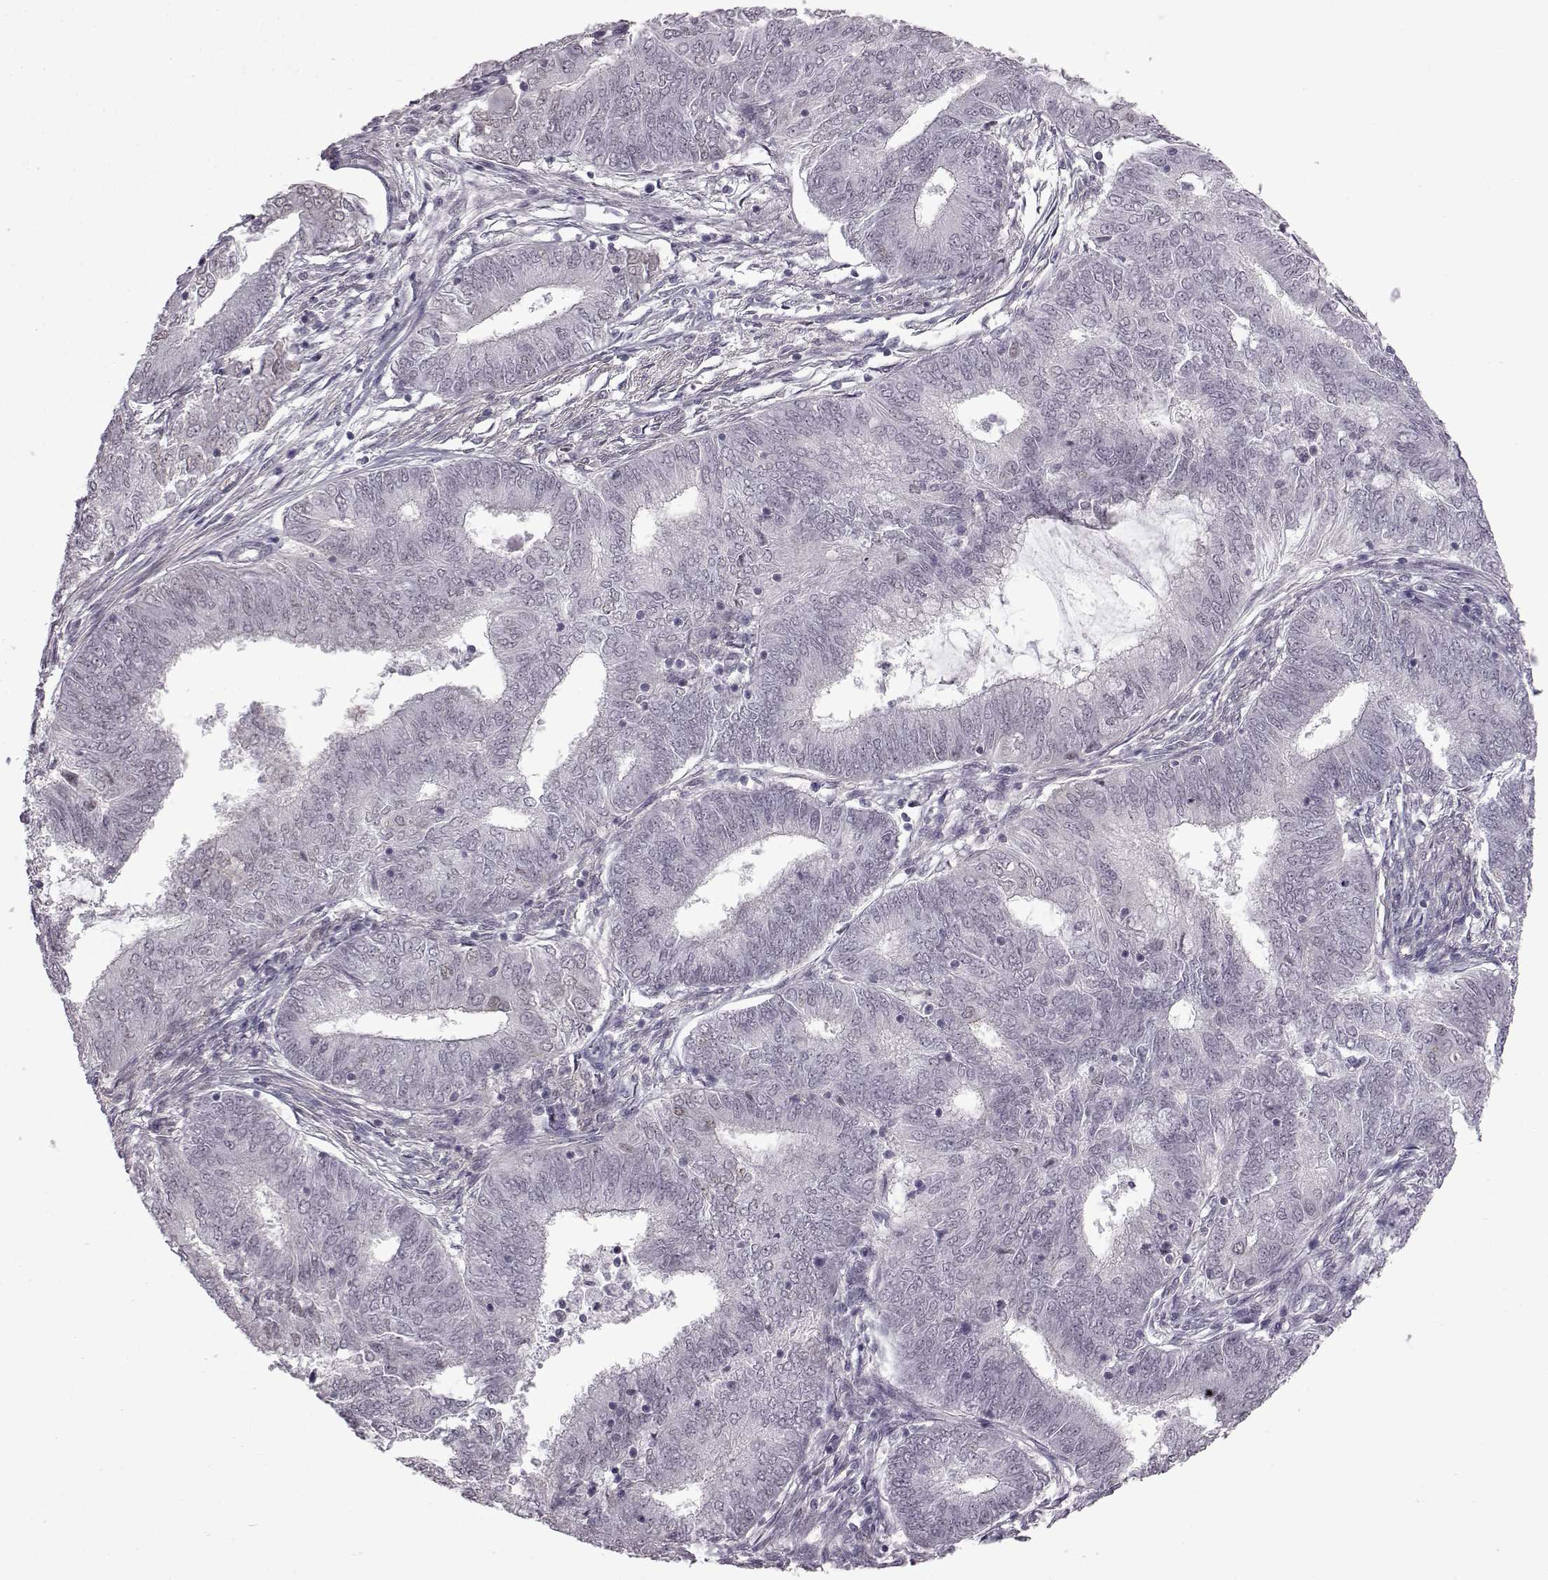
{"staining": {"intensity": "negative", "quantity": "none", "location": "none"}, "tissue": "endometrial cancer", "cell_type": "Tumor cells", "image_type": "cancer", "snomed": [{"axis": "morphology", "description": "Adenocarcinoma, NOS"}, {"axis": "topography", "description": "Endometrium"}], "caption": "The immunohistochemistry histopathology image has no significant positivity in tumor cells of endometrial cancer (adenocarcinoma) tissue.", "gene": "SYNPO2", "patient": {"sex": "female", "age": 62}}